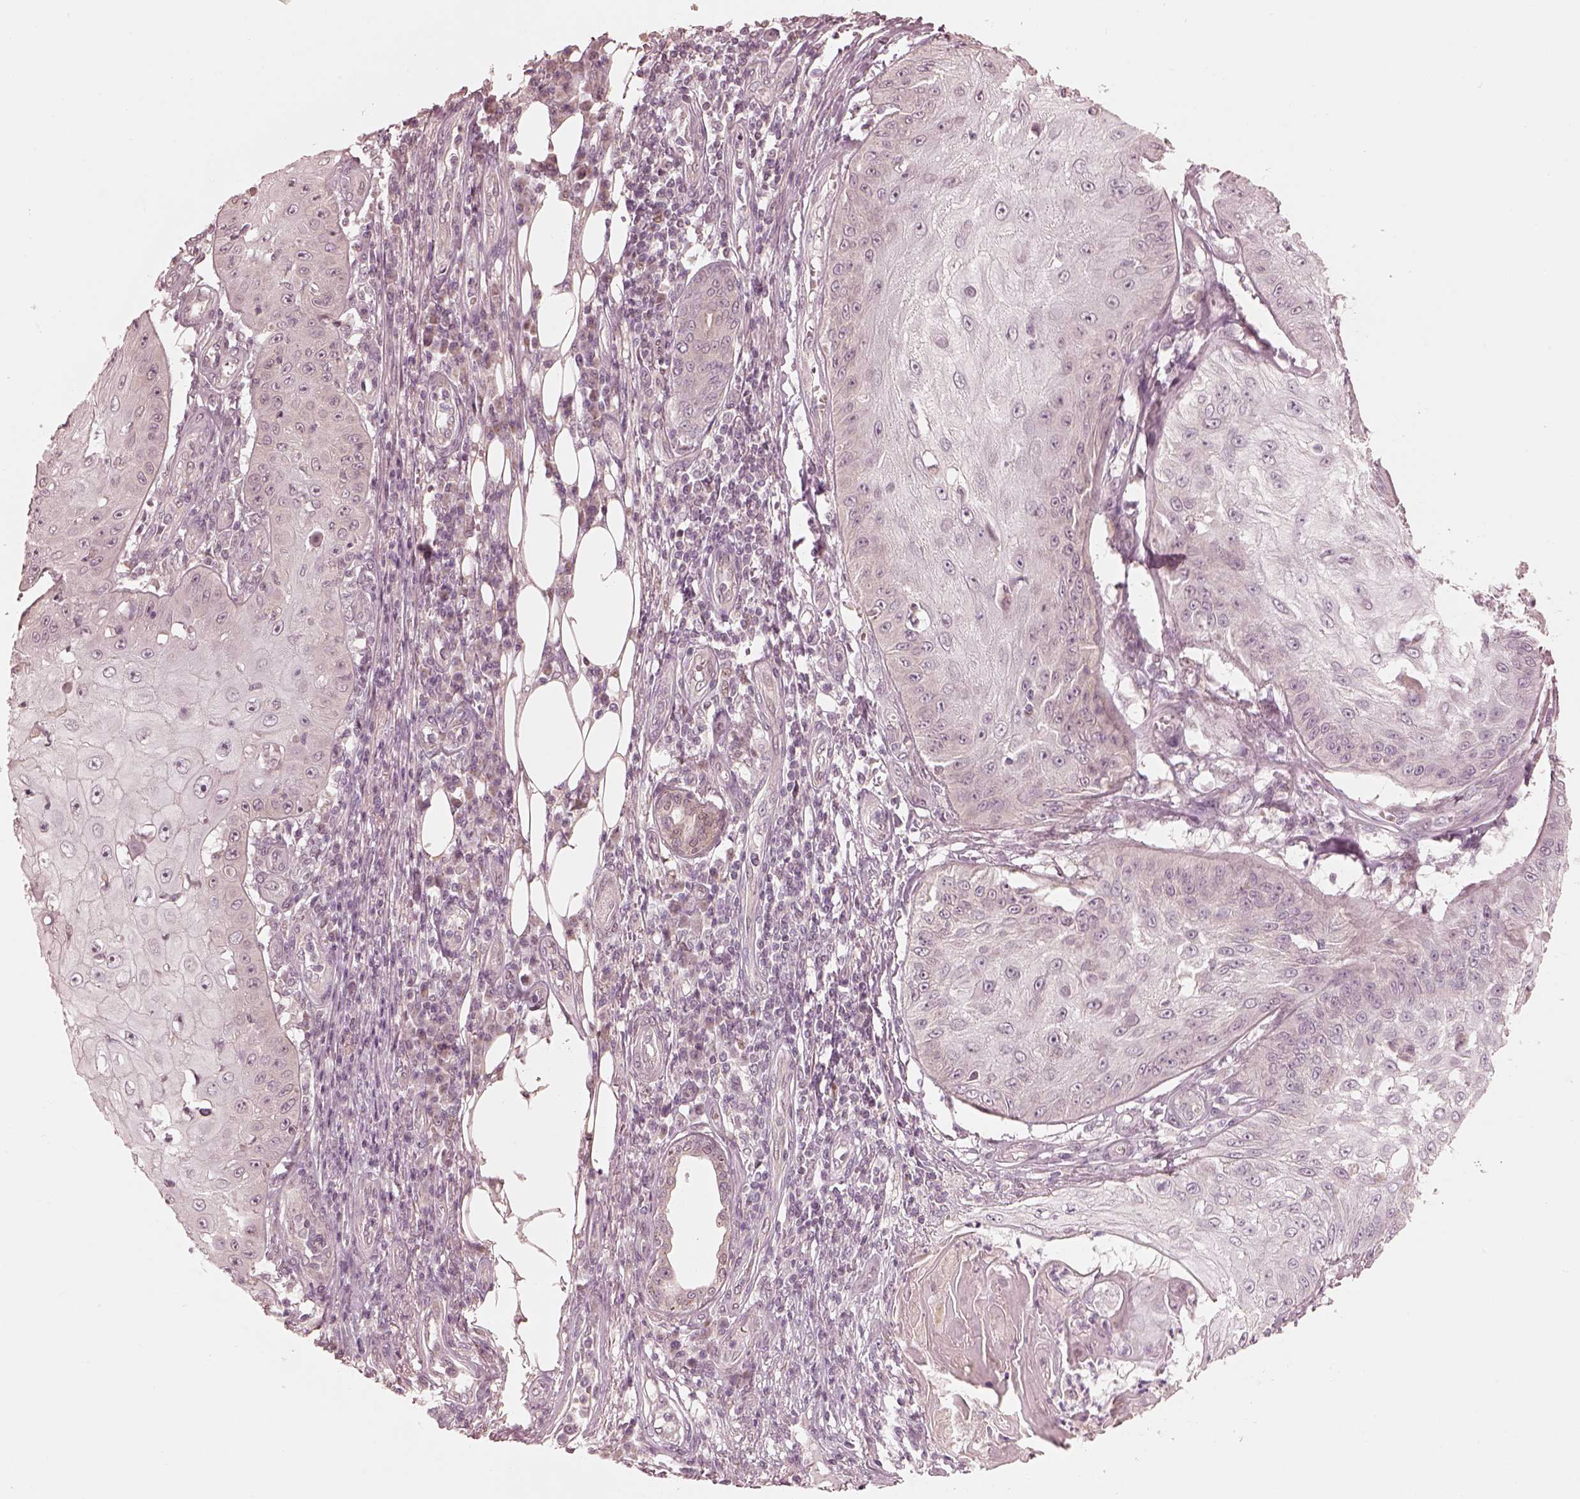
{"staining": {"intensity": "negative", "quantity": "none", "location": "none"}, "tissue": "skin cancer", "cell_type": "Tumor cells", "image_type": "cancer", "snomed": [{"axis": "morphology", "description": "Squamous cell carcinoma, NOS"}, {"axis": "topography", "description": "Skin"}], "caption": "This image is of squamous cell carcinoma (skin) stained with immunohistochemistry to label a protein in brown with the nuclei are counter-stained blue. There is no expression in tumor cells.", "gene": "IQCB1", "patient": {"sex": "male", "age": 70}}